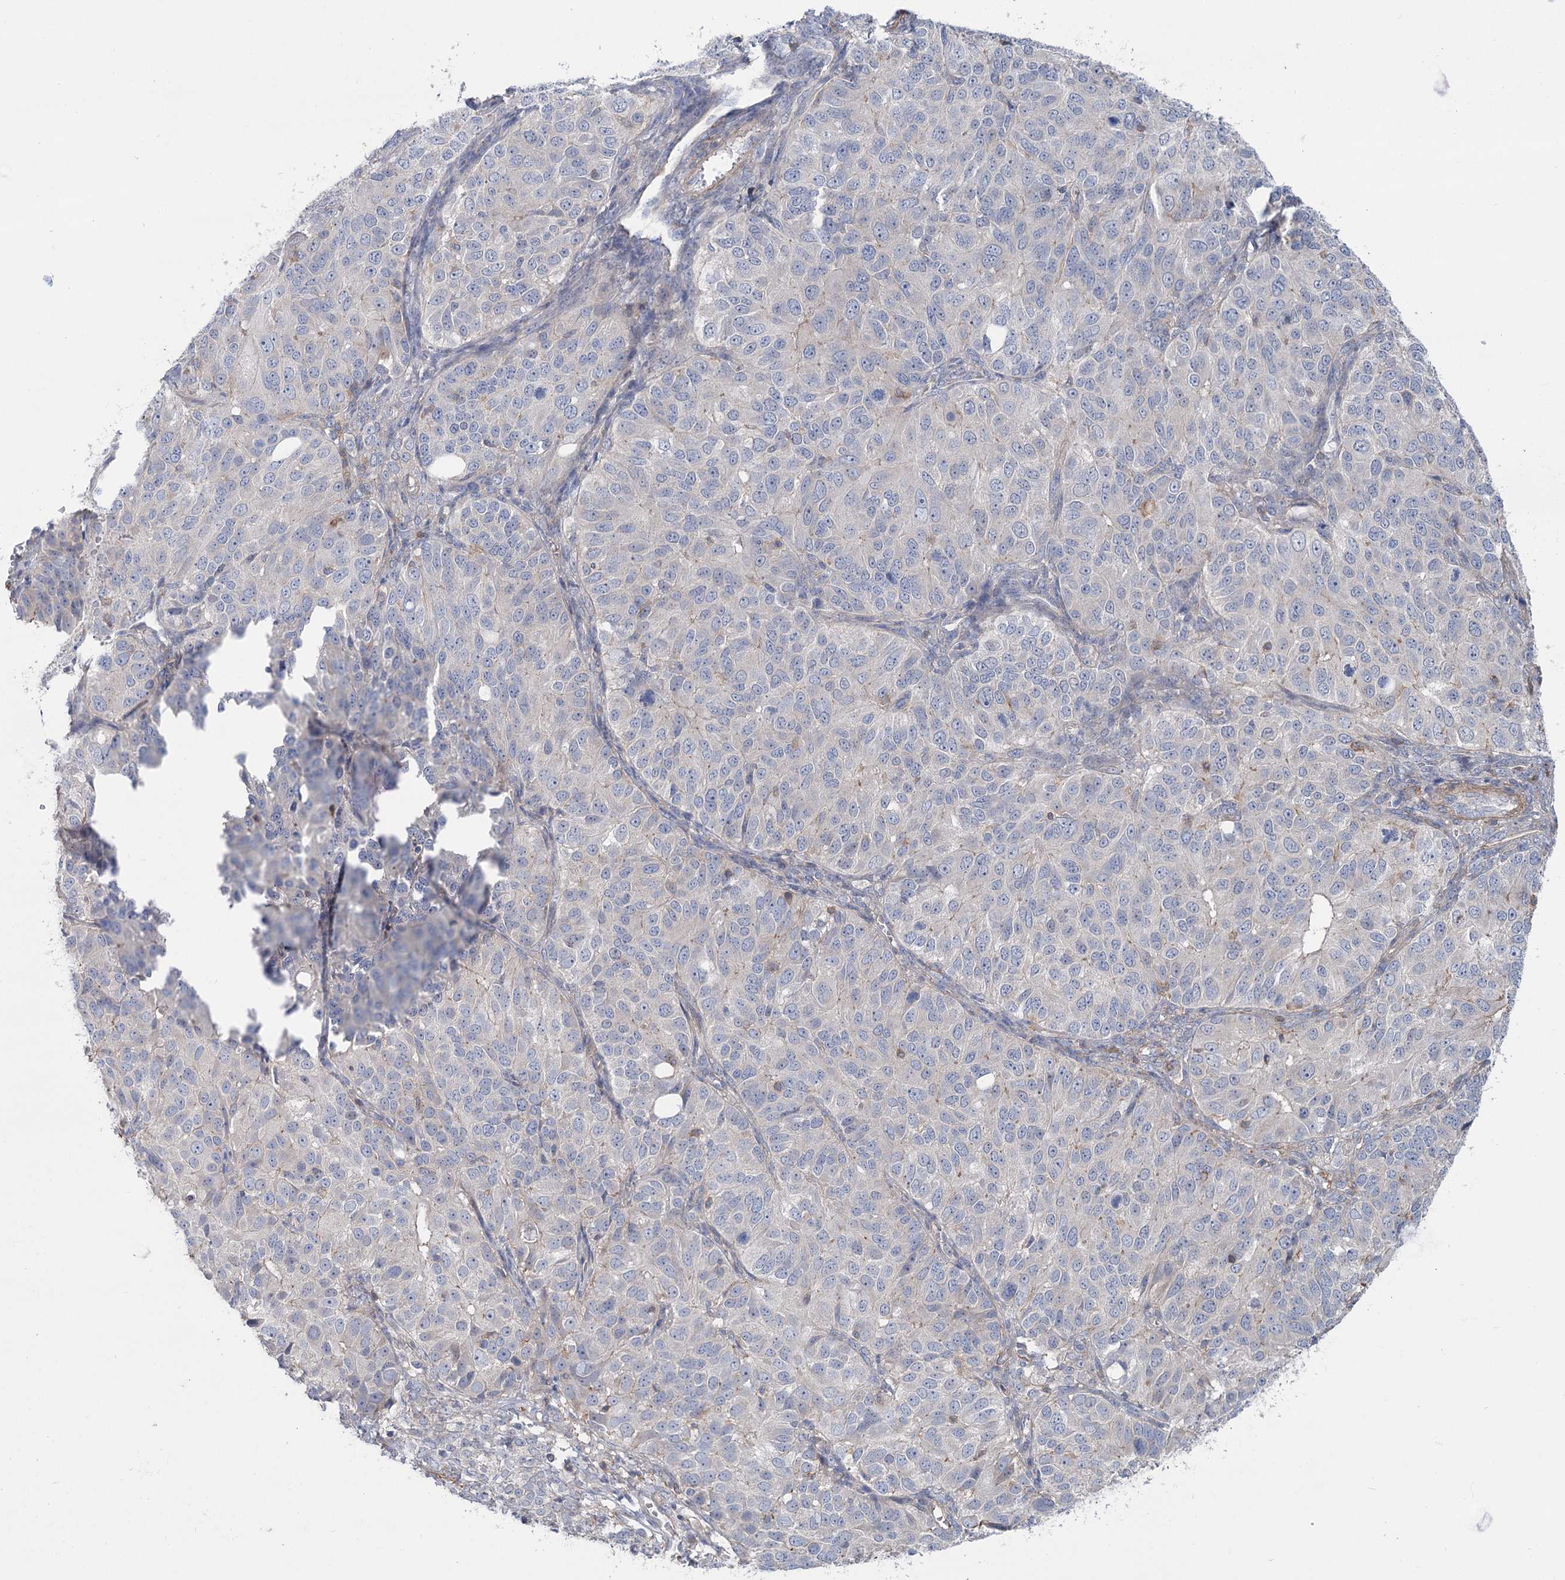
{"staining": {"intensity": "negative", "quantity": "none", "location": "none"}, "tissue": "ovarian cancer", "cell_type": "Tumor cells", "image_type": "cancer", "snomed": [{"axis": "morphology", "description": "Carcinoma, endometroid"}, {"axis": "topography", "description": "Ovary"}], "caption": "Protein analysis of ovarian cancer exhibits no significant positivity in tumor cells. (Stains: DAB (3,3'-diaminobenzidine) immunohistochemistry with hematoxylin counter stain, Microscopy: brightfield microscopy at high magnification).", "gene": "LARP1B", "patient": {"sex": "female", "age": 51}}